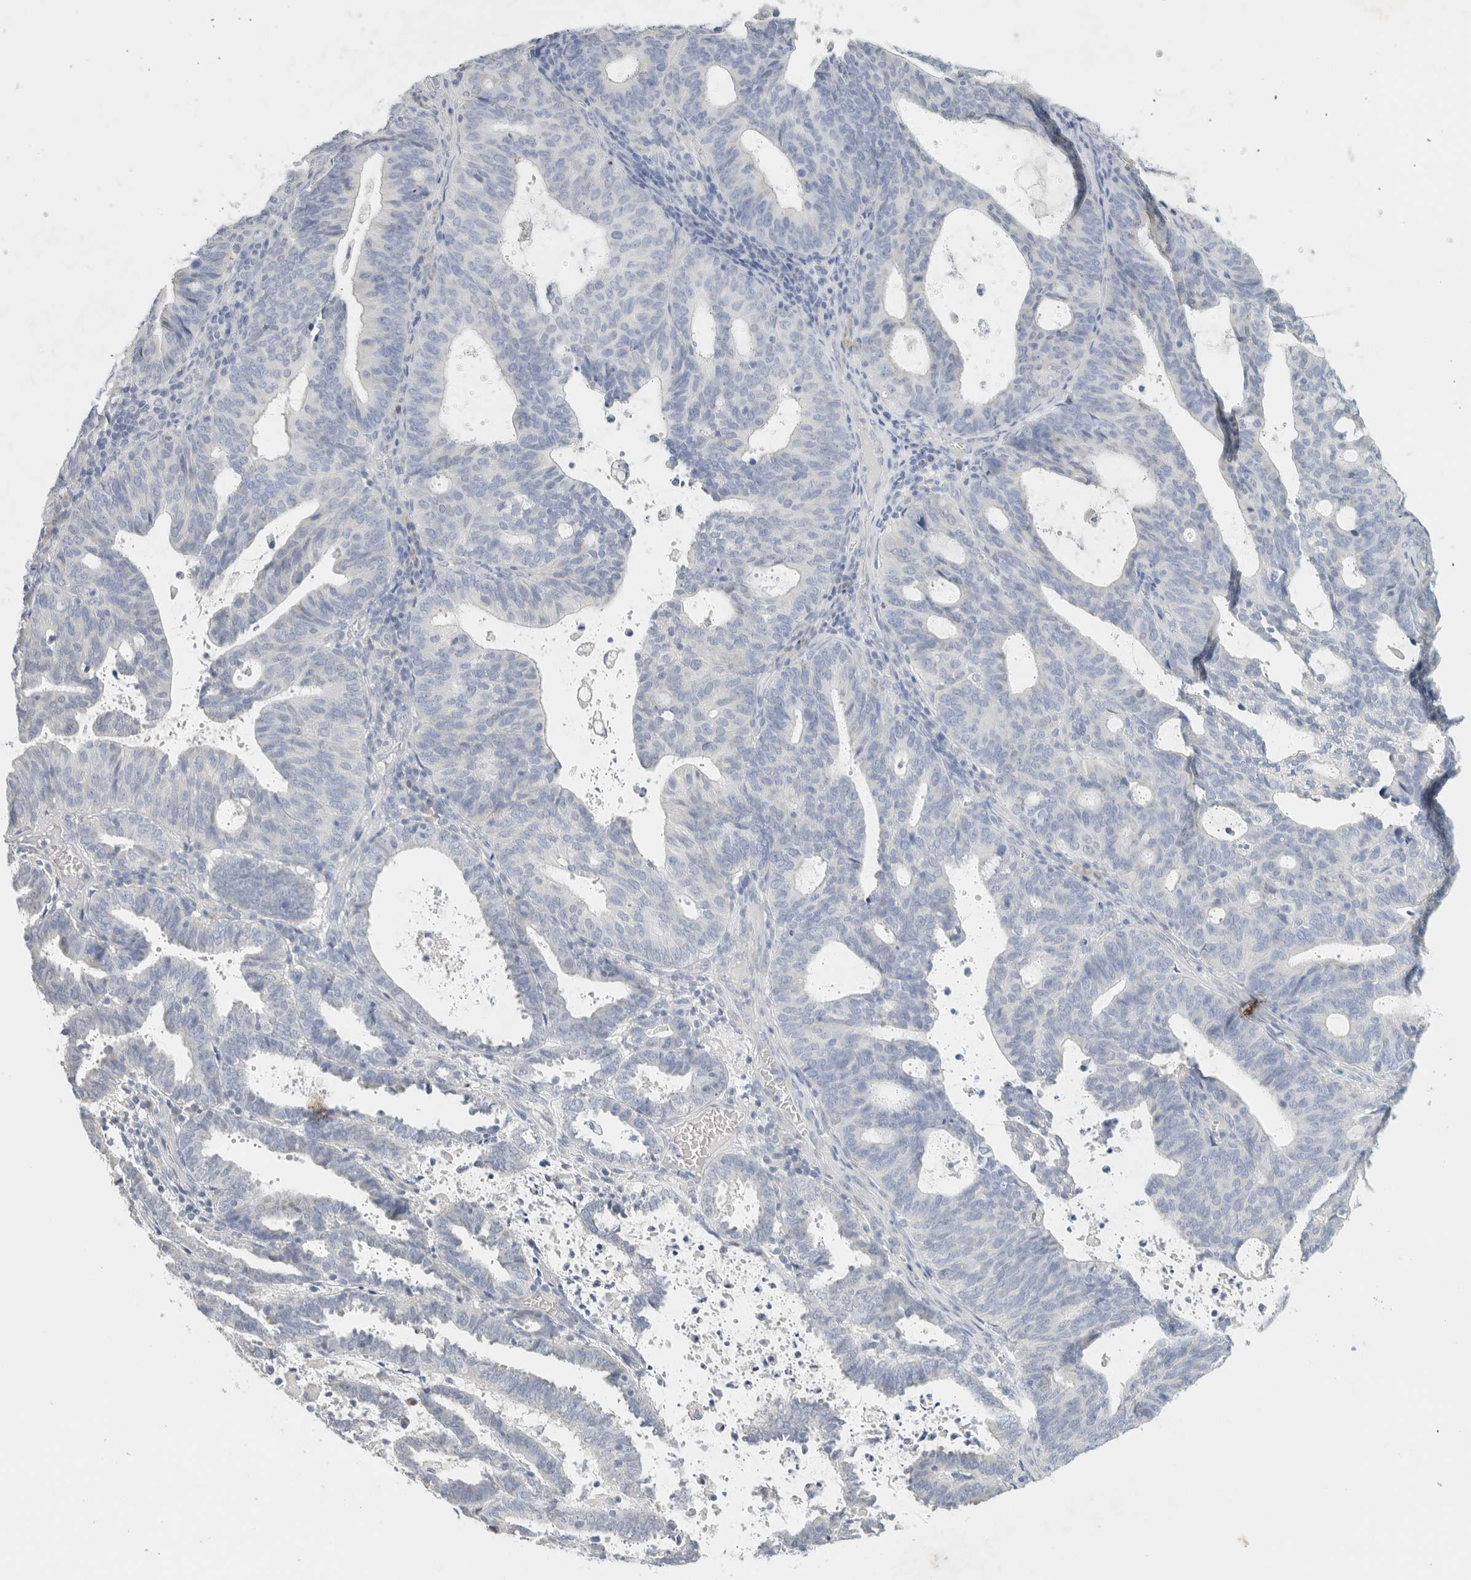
{"staining": {"intensity": "negative", "quantity": "none", "location": "none"}, "tissue": "endometrial cancer", "cell_type": "Tumor cells", "image_type": "cancer", "snomed": [{"axis": "morphology", "description": "Adenocarcinoma, NOS"}, {"axis": "topography", "description": "Uterus"}], "caption": "Tumor cells are negative for protein expression in human endometrial cancer.", "gene": "NEFM", "patient": {"sex": "female", "age": 83}}